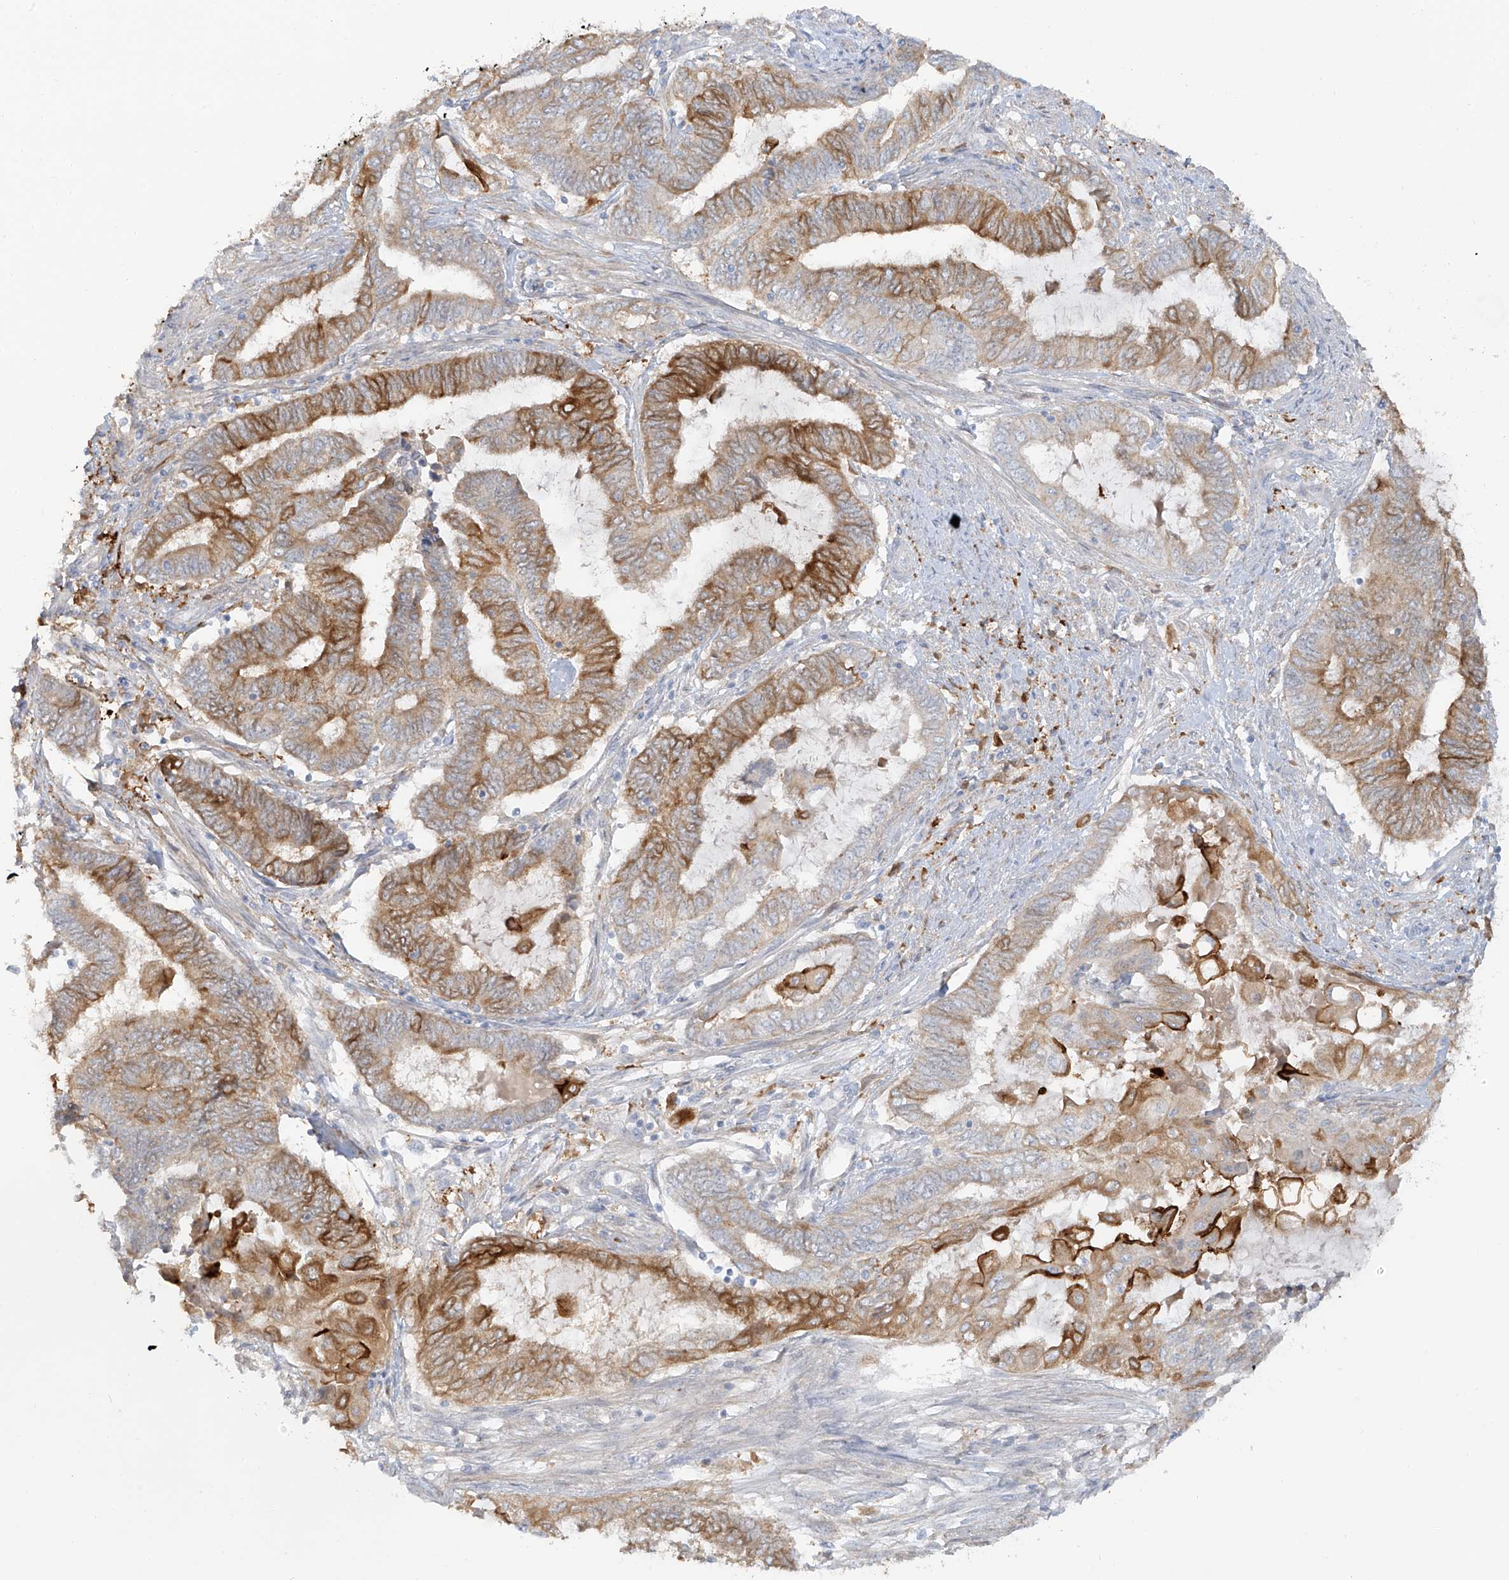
{"staining": {"intensity": "strong", "quantity": "25%-75%", "location": "cytoplasmic/membranous"}, "tissue": "endometrial cancer", "cell_type": "Tumor cells", "image_type": "cancer", "snomed": [{"axis": "morphology", "description": "Adenocarcinoma, NOS"}, {"axis": "topography", "description": "Uterus"}, {"axis": "topography", "description": "Endometrium"}], "caption": "High-magnification brightfield microscopy of endometrial cancer (adenocarcinoma) stained with DAB (3,3'-diaminobenzidine) (brown) and counterstained with hematoxylin (blue). tumor cells exhibit strong cytoplasmic/membranous positivity is identified in approximately25%-75% of cells.", "gene": "UPK1B", "patient": {"sex": "female", "age": 70}}